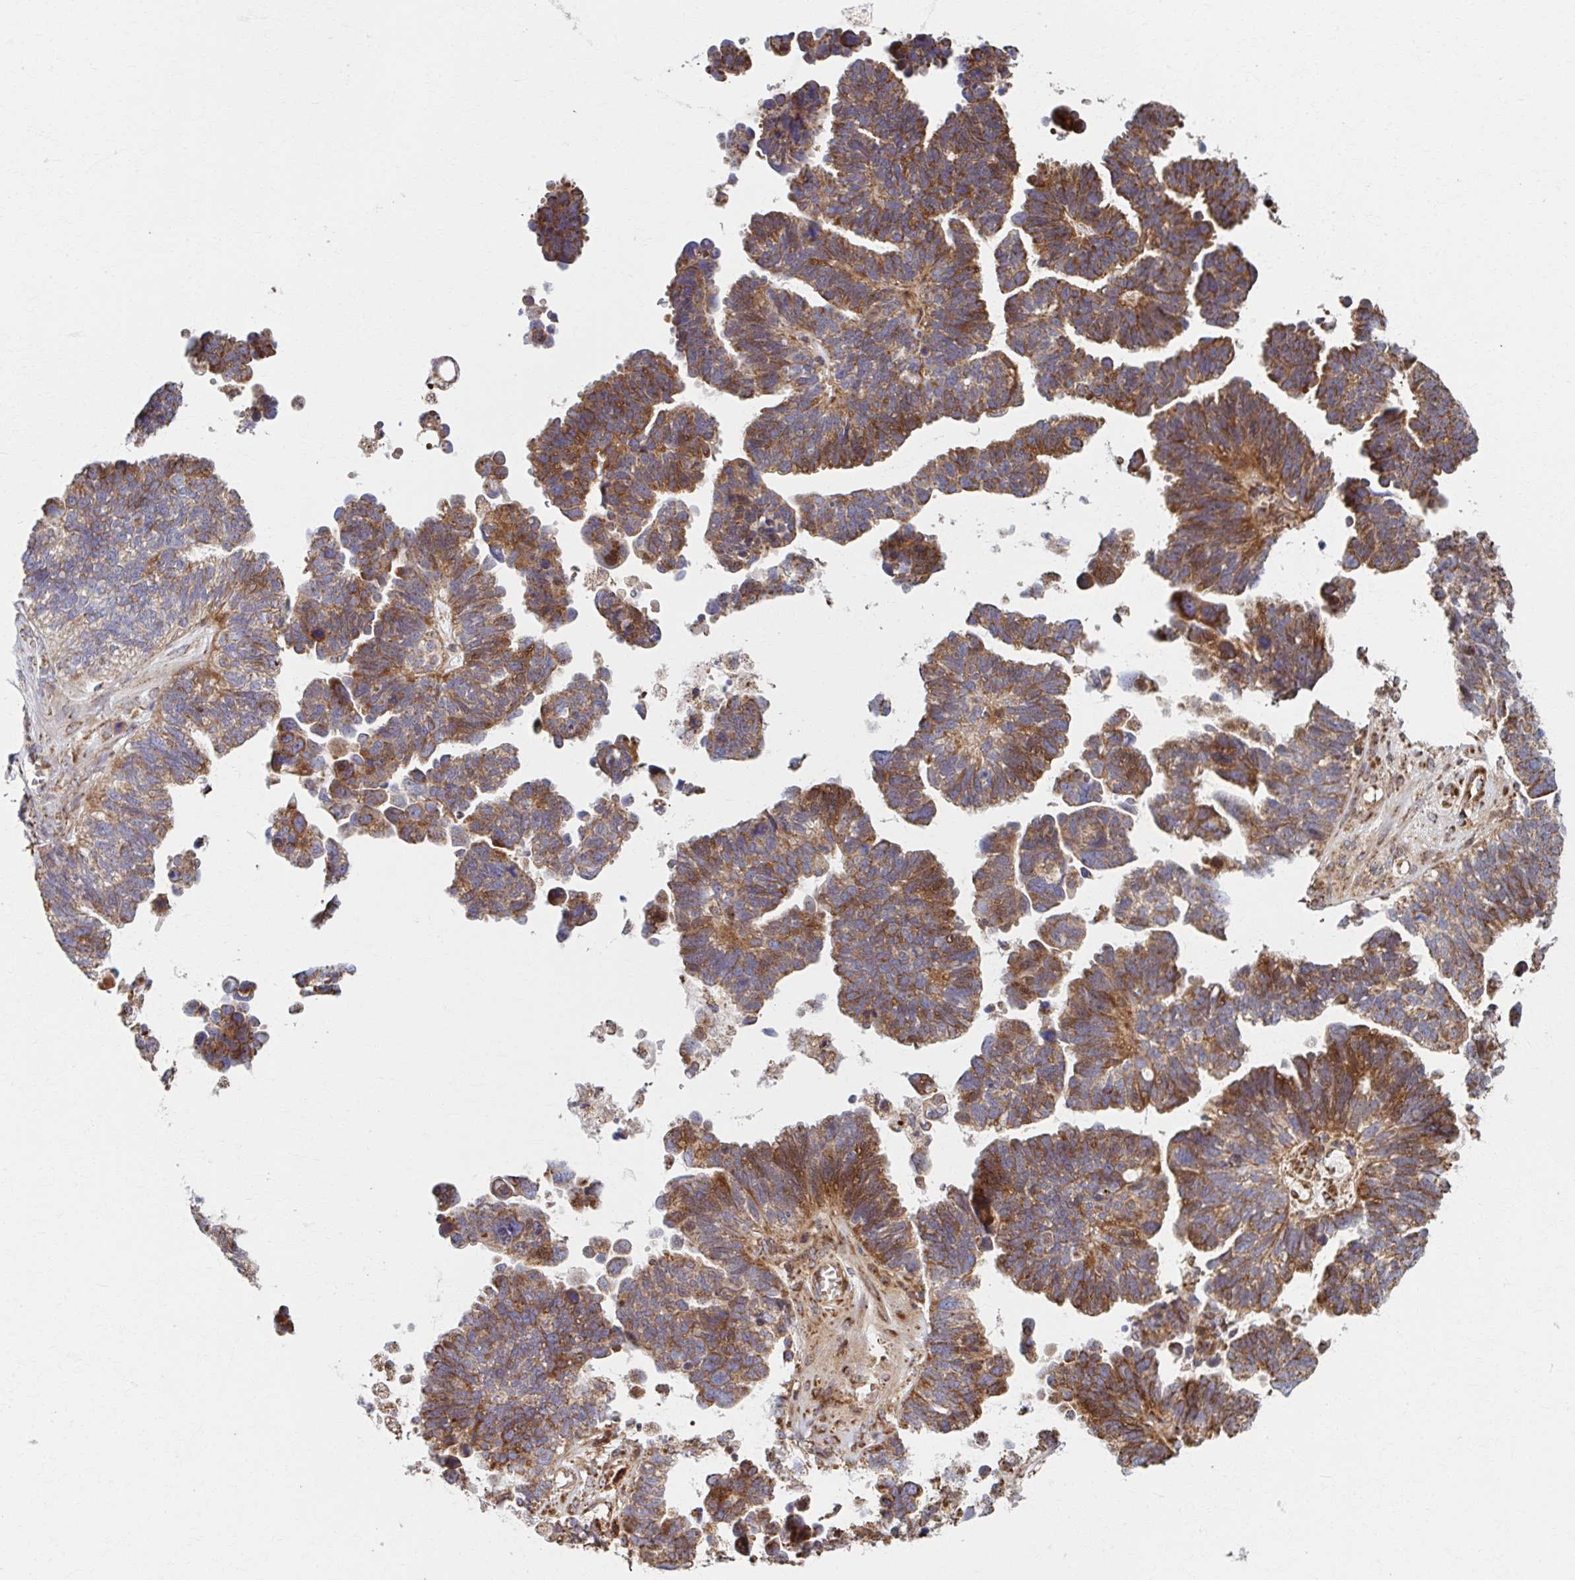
{"staining": {"intensity": "moderate", "quantity": ">75%", "location": "cytoplasmic/membranous"}, "tissue": "ovarian cancer", "cell_type": "Tumor cells", "image_type": "cancer", "snomed": [{"axis": "morphology", "description": "Cystadenocarcinoma, serous, NOS"}, {"axis": "topography", "description": "Ovary"}], "caption": "Brown immunohistochemical staining in human ovarian cancer (serous cystadenocarcinoma) displays moderate cytoplasmic/membranous expression in about >75% of tumor cells.", "gene": "SAT1", "patient": {"sex": "female", "age": 60}}